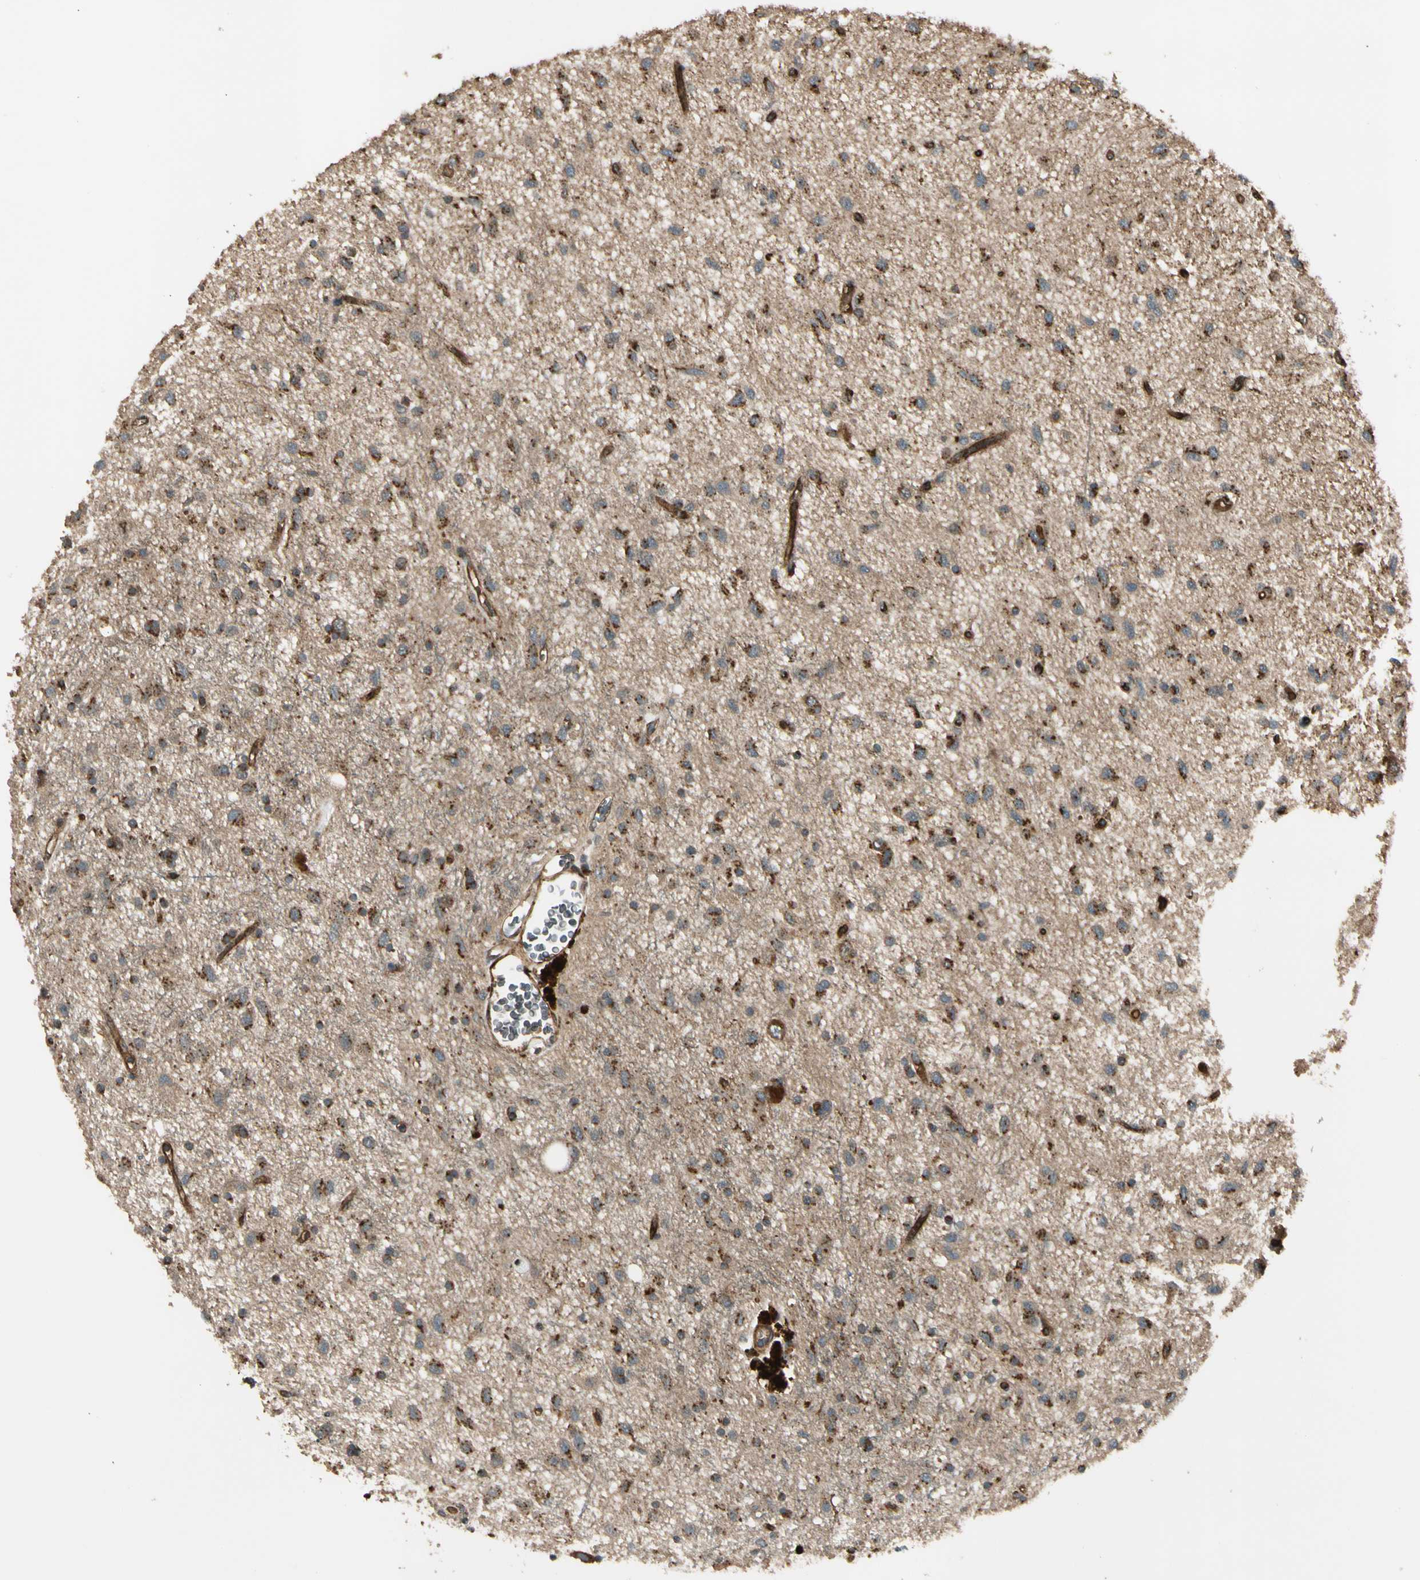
{"staining": {"intensity": "moderate", "quantity": "25%-75%", "location": "cytoplasmic/membranous"}, "tissue": "glioma", "cell_type": "Tumor cells", "image_type": "cancer", "snomed": [{"axis": "morphology", "description": "Glioma, malignant, Low grade"}, {"axis": "topography", "description": "Brain"}], "caption": "Immunohistochemical staining of glioma displays medium levels of moderate cytoplasmic/membranous protein positivity in about 25%-75% of tumor cells. (brown staining indicates protein expression, while blue staining denotes nuclei).", "gene": "GCK", "patient": {"sex": "male", "age": 77}}